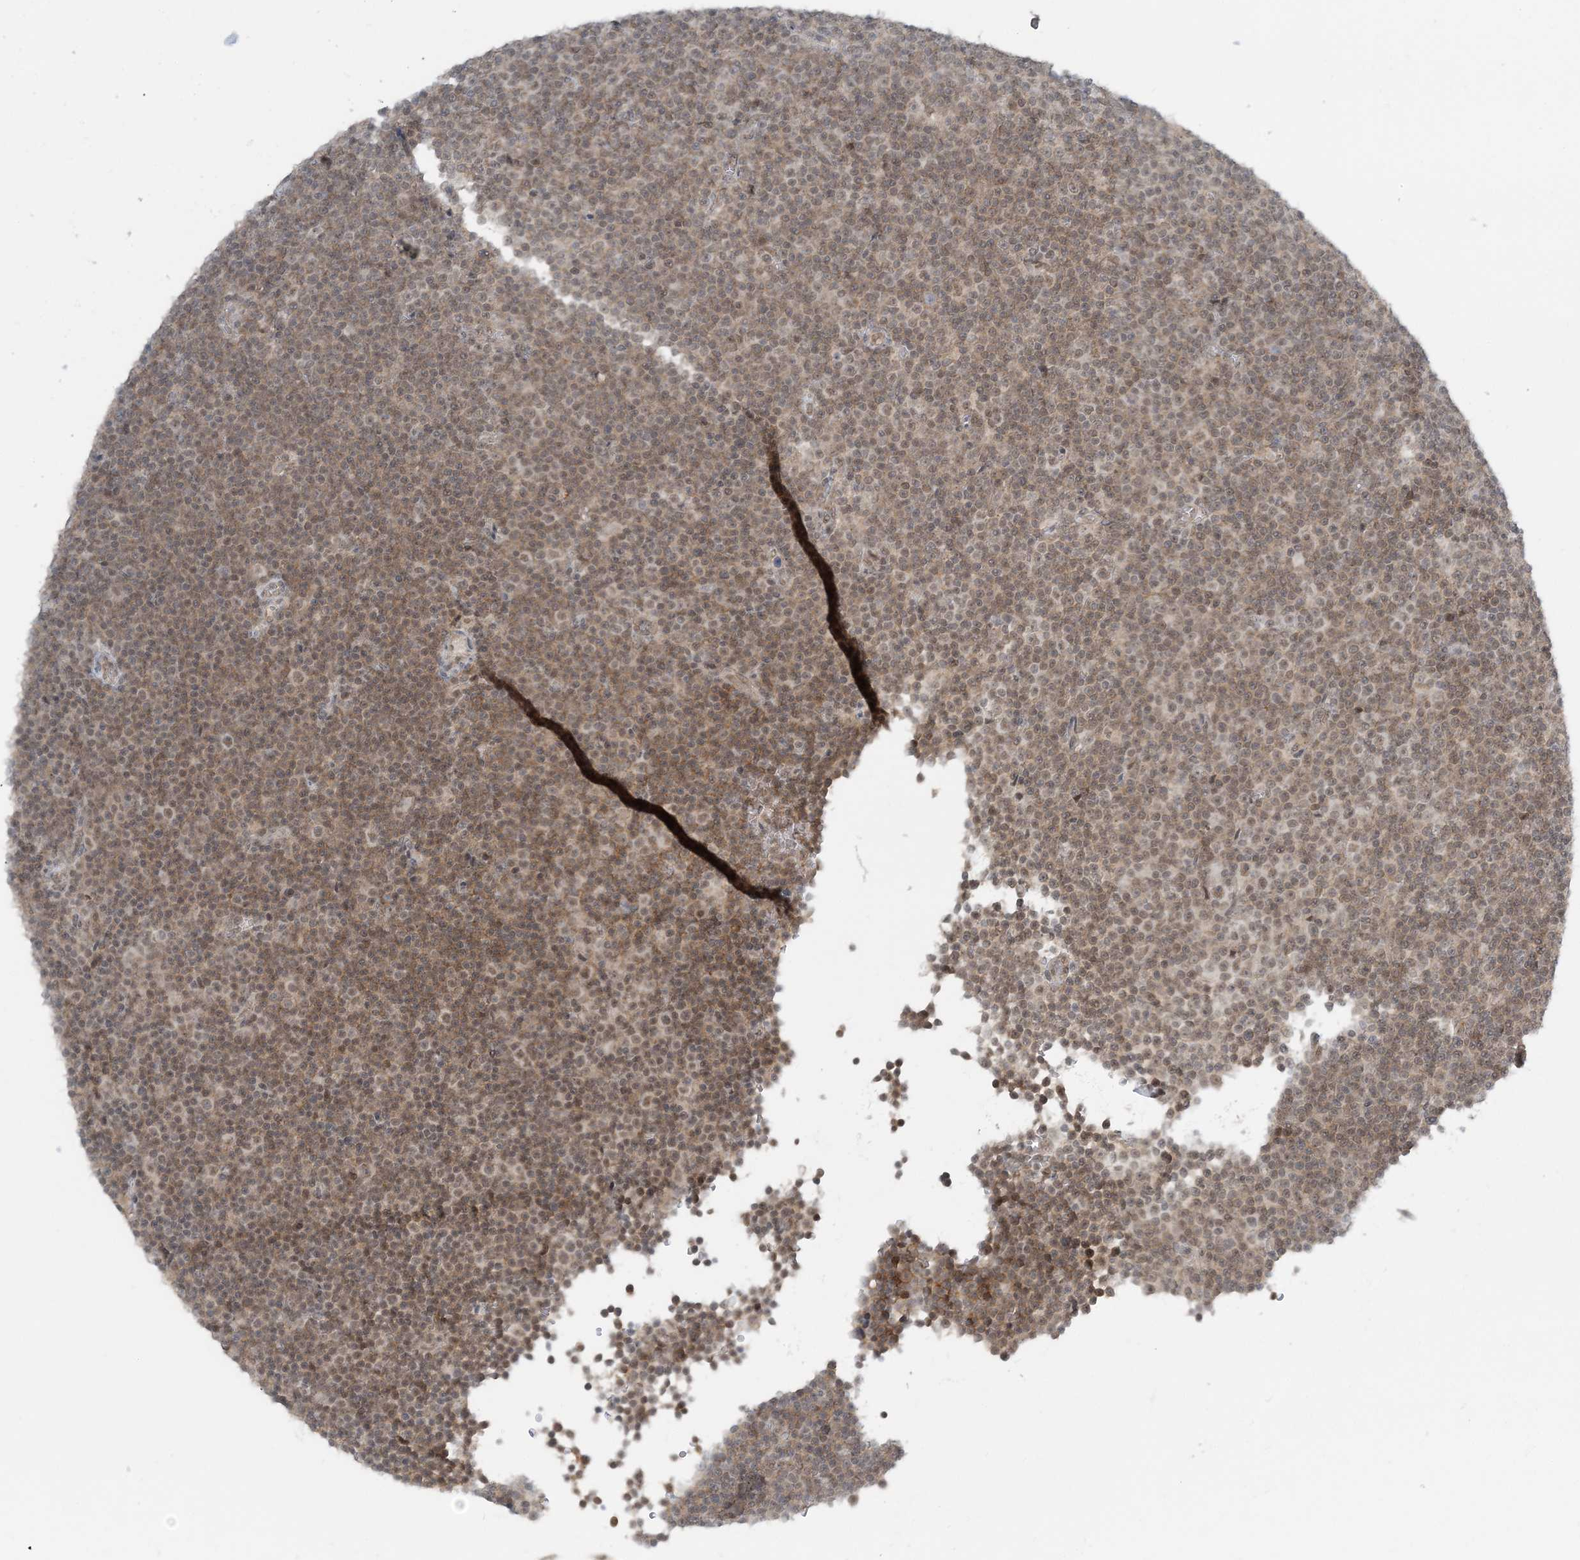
{"staining": {"intensity": "moderate", "quantity": ">75%", "location": "cytoplasmic/membranous,nuclear"}, "tissue": "lymphoma", "cell_type": "Tumor cells", "image_type": "cancer", "snomed": [{"axis": "morphology", "description": "Malignant lymphoma, non-Hodgkin's type, Low grade"}, {"axis": "topography", "description": "Lymph node"}], "caption": "Immunohistochemical staining of malignant lymphoma, non-Hodgkin's type (low-grade) reveals medium levels of moderate cytoplasmic/membranous and nuclear staining in about >75% of tumor cells.", "gene": "ATP11A", "patient": {"sex": "female", "age": 67}}